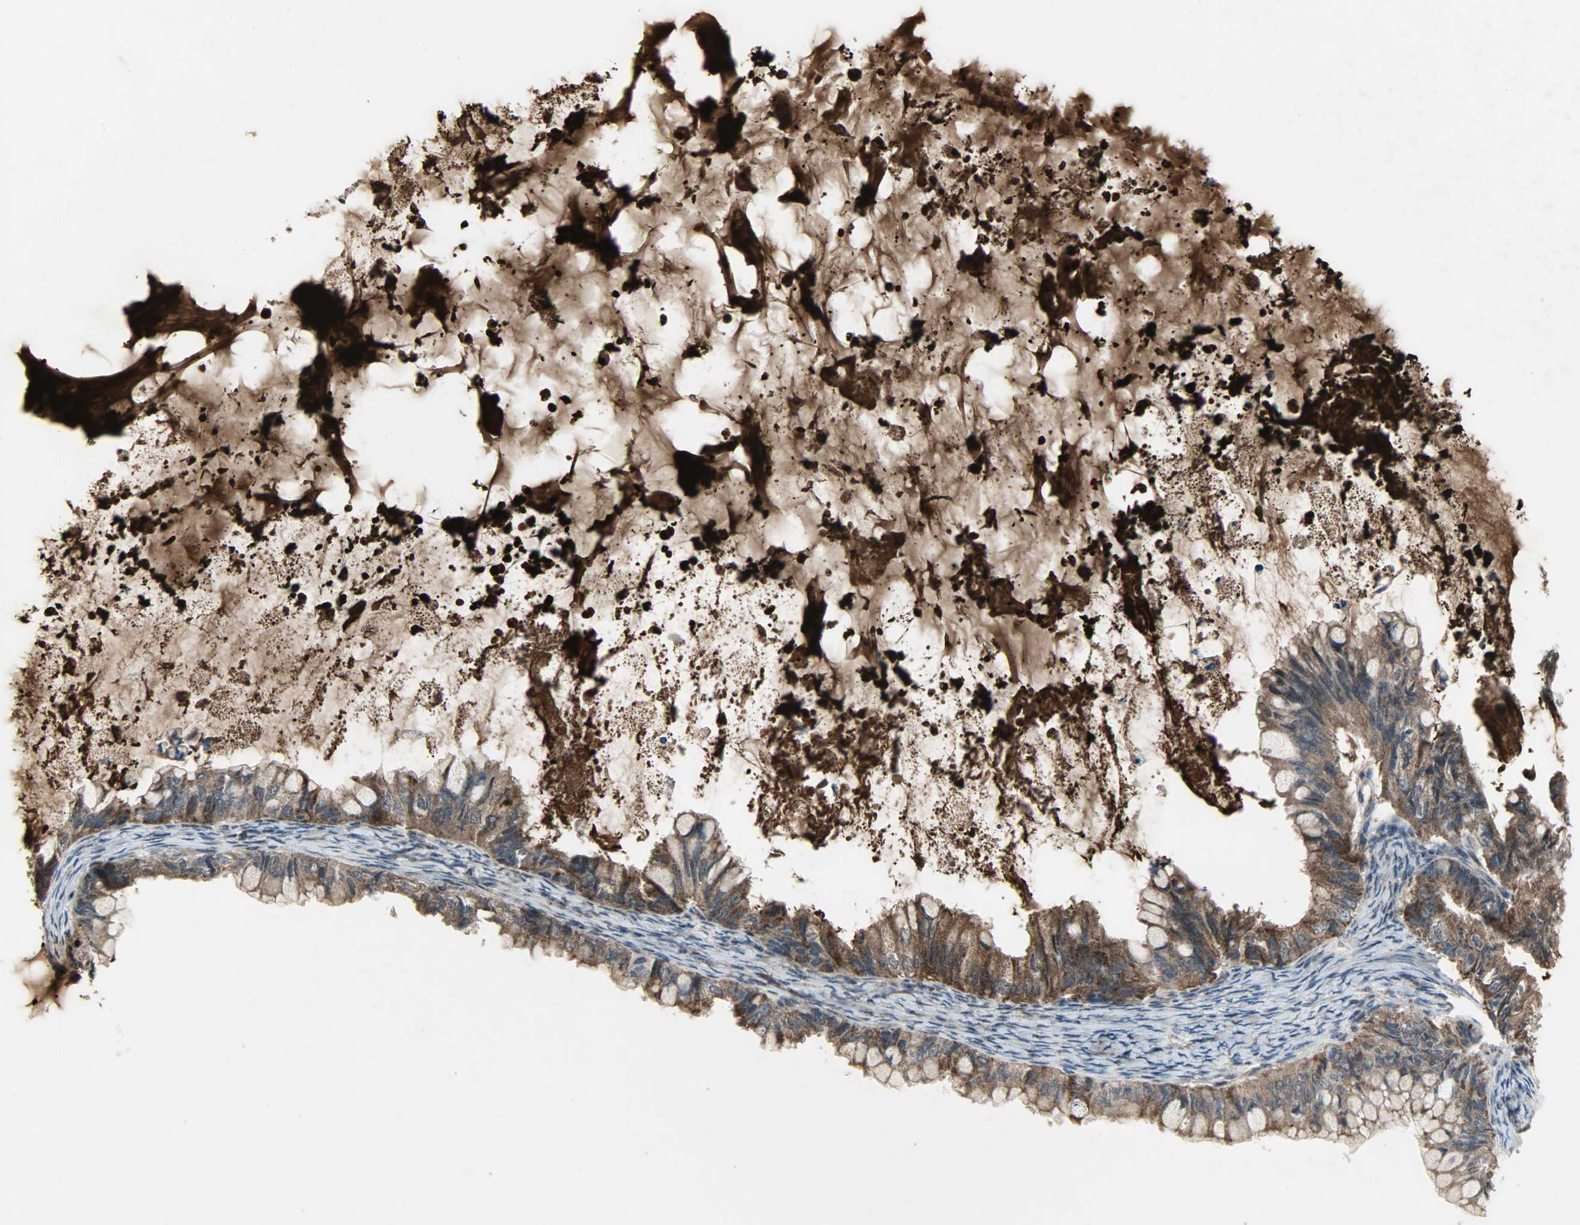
{"staining": {"intensity": "strong", "quantity": ">75%", "location": "cytoplasmic/membranous"}, "tissue": "ovarian cancer", "cell_type": "Tumor cells", "image_type": "cancer", "snomed": [{"axis": "morphology", "description": "Cystadenocarcinoma, mucinous, NOS"}, {"axis": "topography", "description": "Ovary"}], "caption": "Tumor cells exhibit strong cytoplasmic/membranous expression in approximately >75% of cells in ovarian cancer. The staining was performed using DAB (3,3'-diaminobenzidine) to visualize the protein expression in brown, while the nuclei were stained in blue with hematoxylin (Magnification: 20x).", "gene": "AMT", "patient": {"sex": "female", "age": 80}}